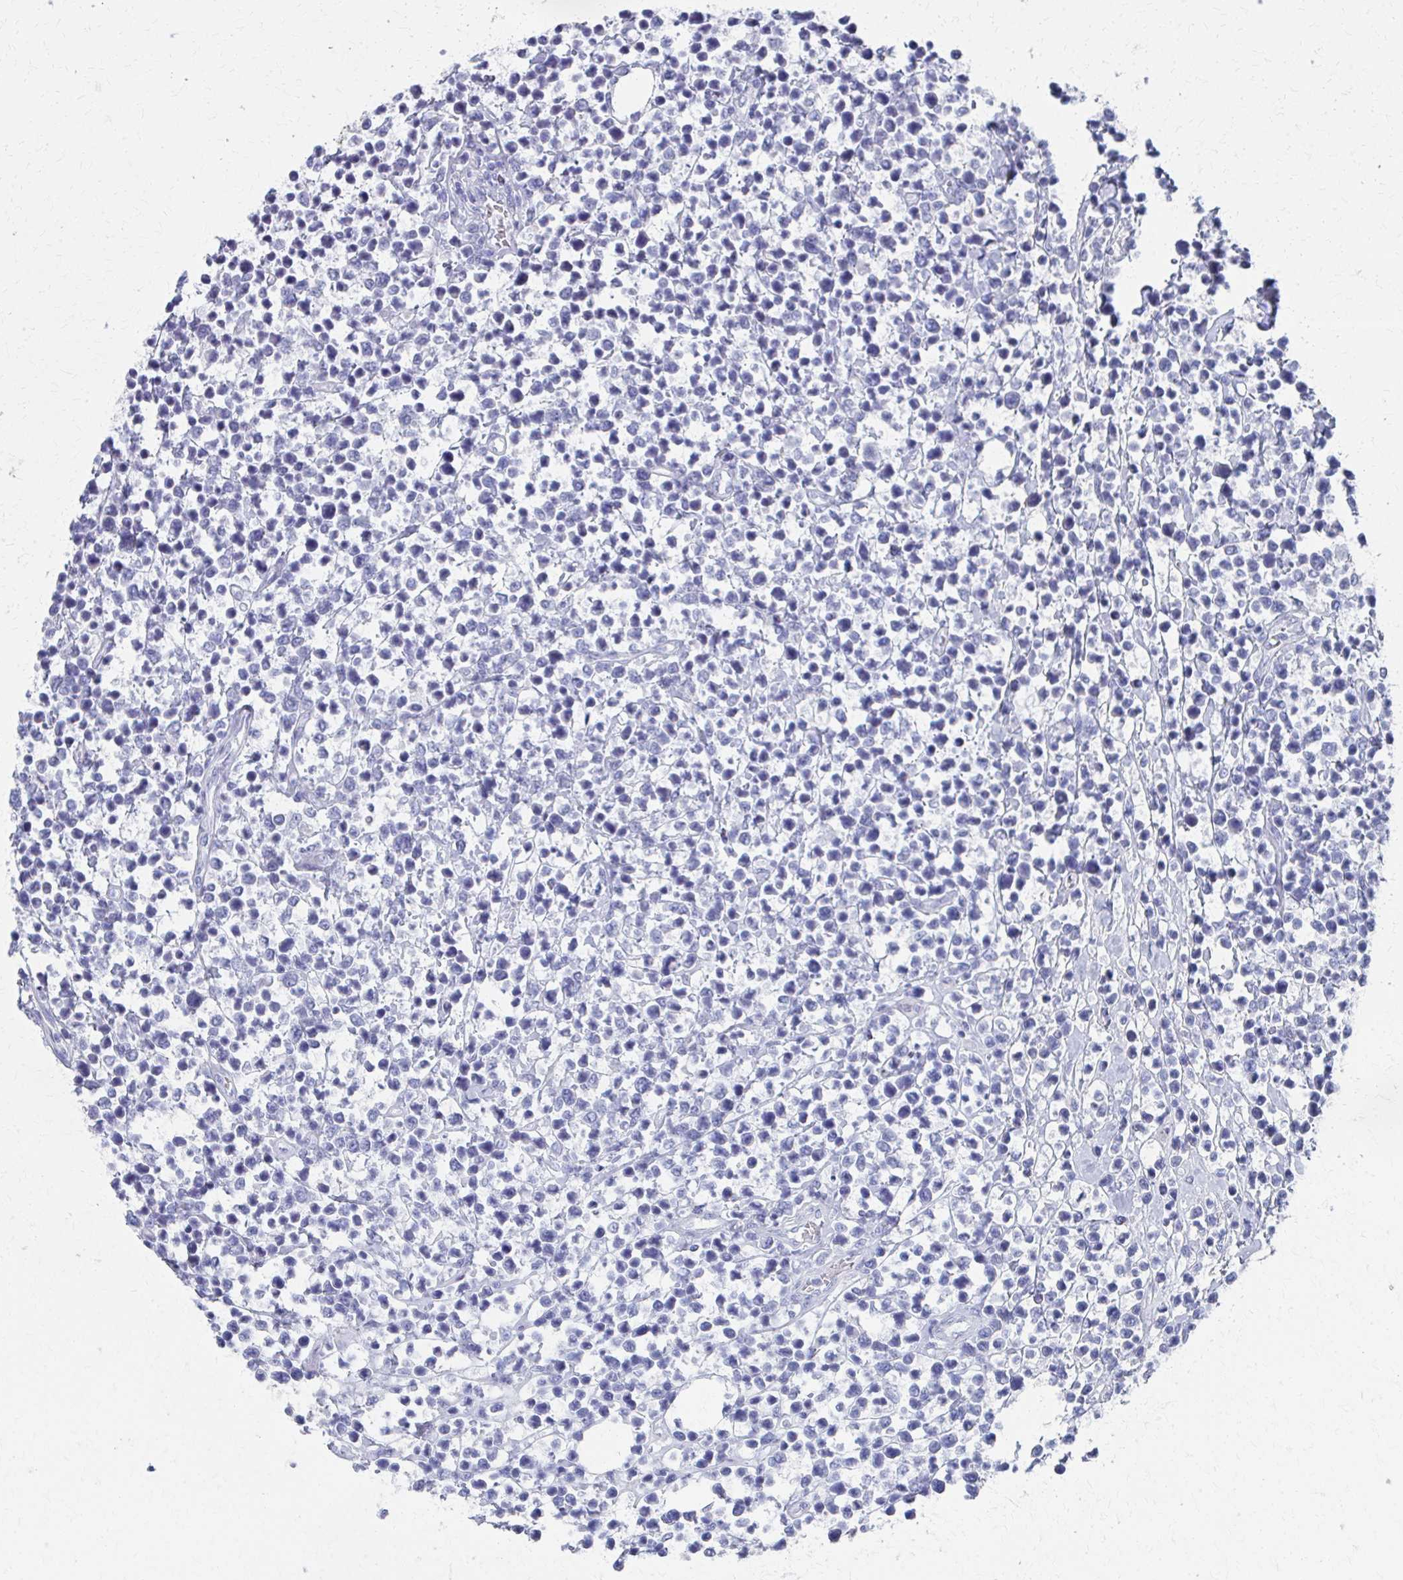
{"staining": {"intensity": "negative", "quantity": "none", "location": "none"}, "tissue": "lymphoma", "cell_type": "Tumor cells", "image_type": "cancer", "snomed": [{"axis": "morphology", "description": "Malignant lymphoma, non-Hodgkin's type, High grade"}, {"axis": "topography", "description": "Soft tissue"}], "caption": "This is a micrograph of immunohistochemistry staining of lymphoma, which shows no staining in tumor cells.", "gene": "MS4A2", "patient": {"sex": "female", "age": 56}}